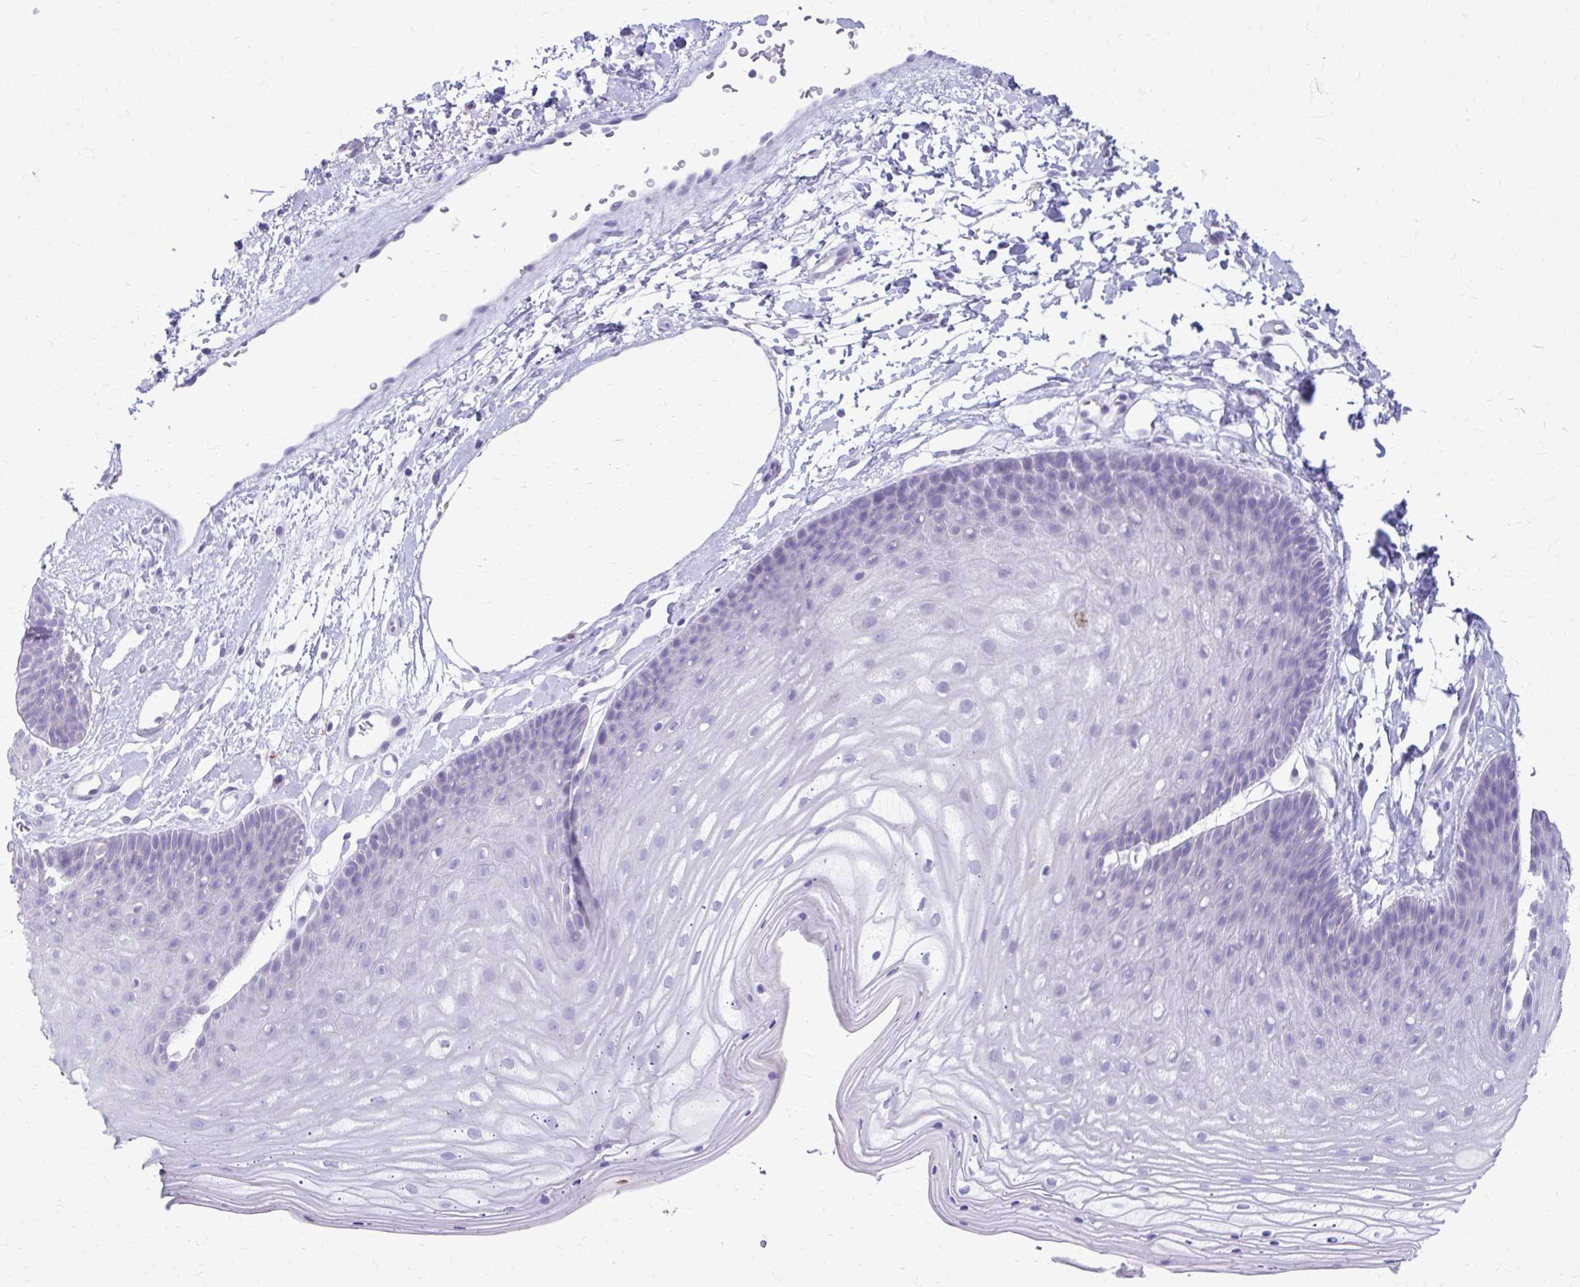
{"staining": {"intensity": "negative", "quantity": "none", "location": "none"}, "tissue": "skin", "cell_type": "Epidermal cells", "image_type": "normal", "snomed": [{"axis": "morphology", "description": "Normal tissue, NOS"}, {"axis": "topography", "description": "Anal"}], "caption": "IHC histopathology image of normal skin: skin stained with DAB (3,3'-diaminobenzidine) exhibits no significant protein staining in epidermal cells.", "gene": "SATL1", "patient": {"sex": "male", "age": 53}}